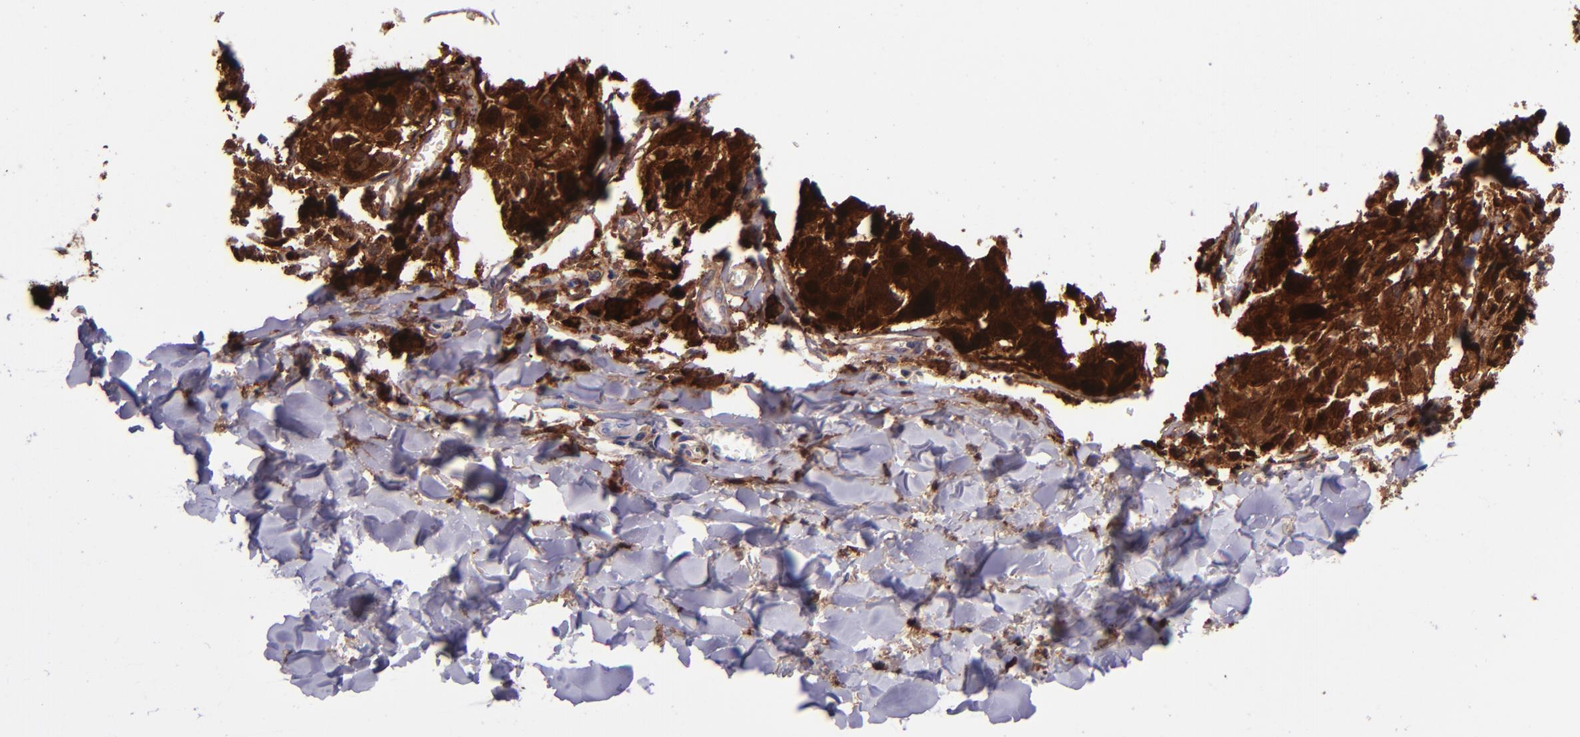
{"staining": {"intensity": "strong", "quantity": ">75%", "location": "cytoplasmic/membranous,nuclear"}, "tissue": "melanoma", "cell_type": "Tumor cells", "image_type": "cancer", "snomed": [{"axis": "morphology", "description": "Malignant melanoma, NOS"}, {"axis": "topography", "description": "Skin"}], "caption": "Protein staining of malignant melanoma tissue demonstrates strong cytoplasmic/membranous and nuclear expression in approximately >75% of tumor cells.", "gene": "LGALS1", "patient": {"sex": "female", "age": 82}}